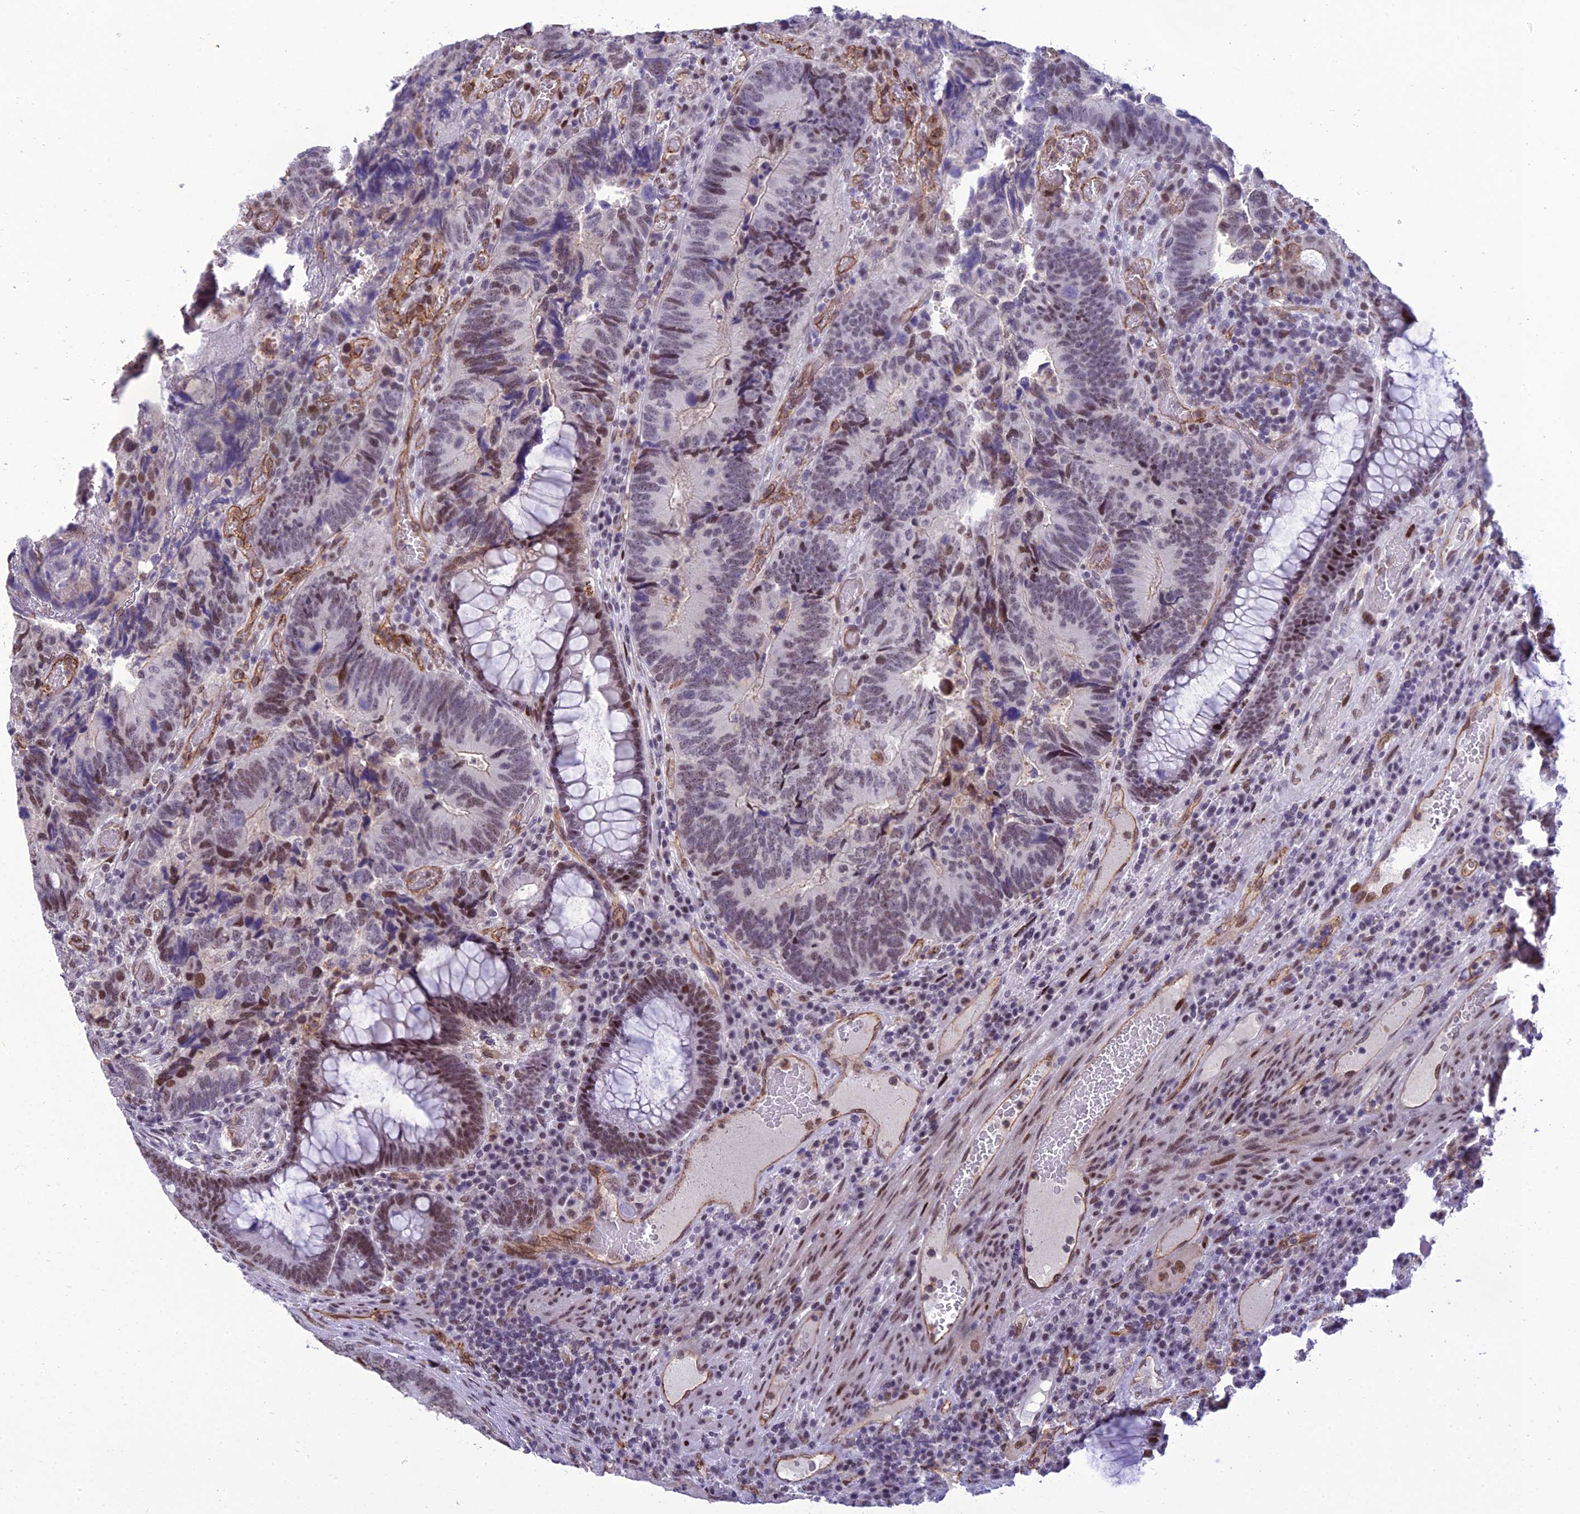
{"staining": {"intensity": "moderate", "quantity": "<25%", "location": "nuclear"}, "tissue": "colorectal cancer", "cell_type": "Tumor cells", "image_type": "cancer", "snomed": [{"axis": "morphology", "description": "Adenocarcinoma, NOS"}, {"axis": "topography", "description": "Colon"}], "caption": "Adenocarcinoma (colorectal) tissue exhibits moderate nuclear positivity in approximately <25% of tumor cells, visualized by immunohistochemistry.", "gene": "RANBP3", "patient": {"sex": "female", "age": 67}}